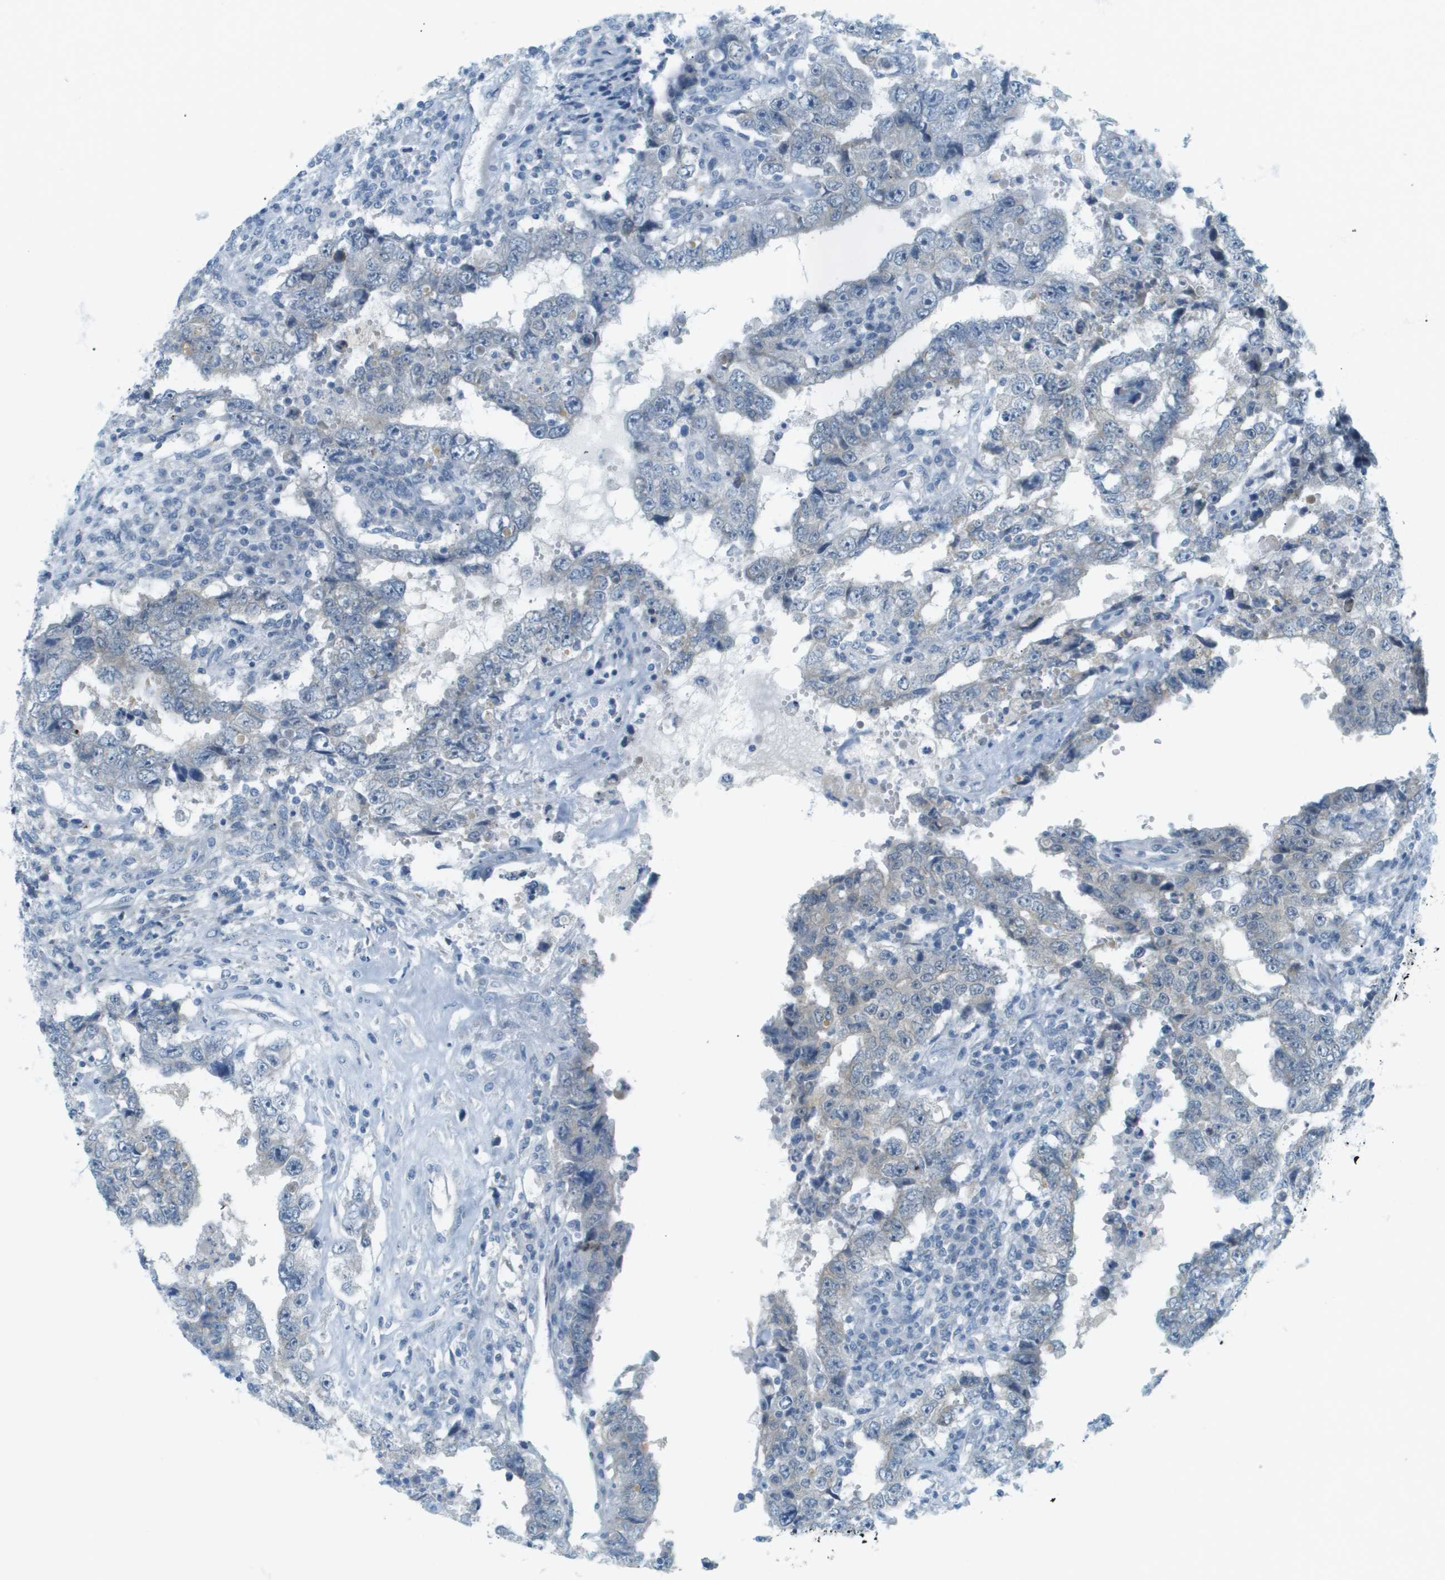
{"staining": {"intensity": "negative", "quantity": "none", "location": "none"}, "tissue": "testis cancer", "cell_type": "Tumor cells", "image_type": "cancer", "snomed": [{"axis": "morphology", "description": "Carcinoma, Embryonal, NOS"}, {"axis": "topography", "description": "Testis"}], "caption": "Histopathology image shows no significant protein positivity in tumor cells of testis embryonal carcinoma.", "gene": "SMYD5", "patient": {"sex": "male", "age": 26}}